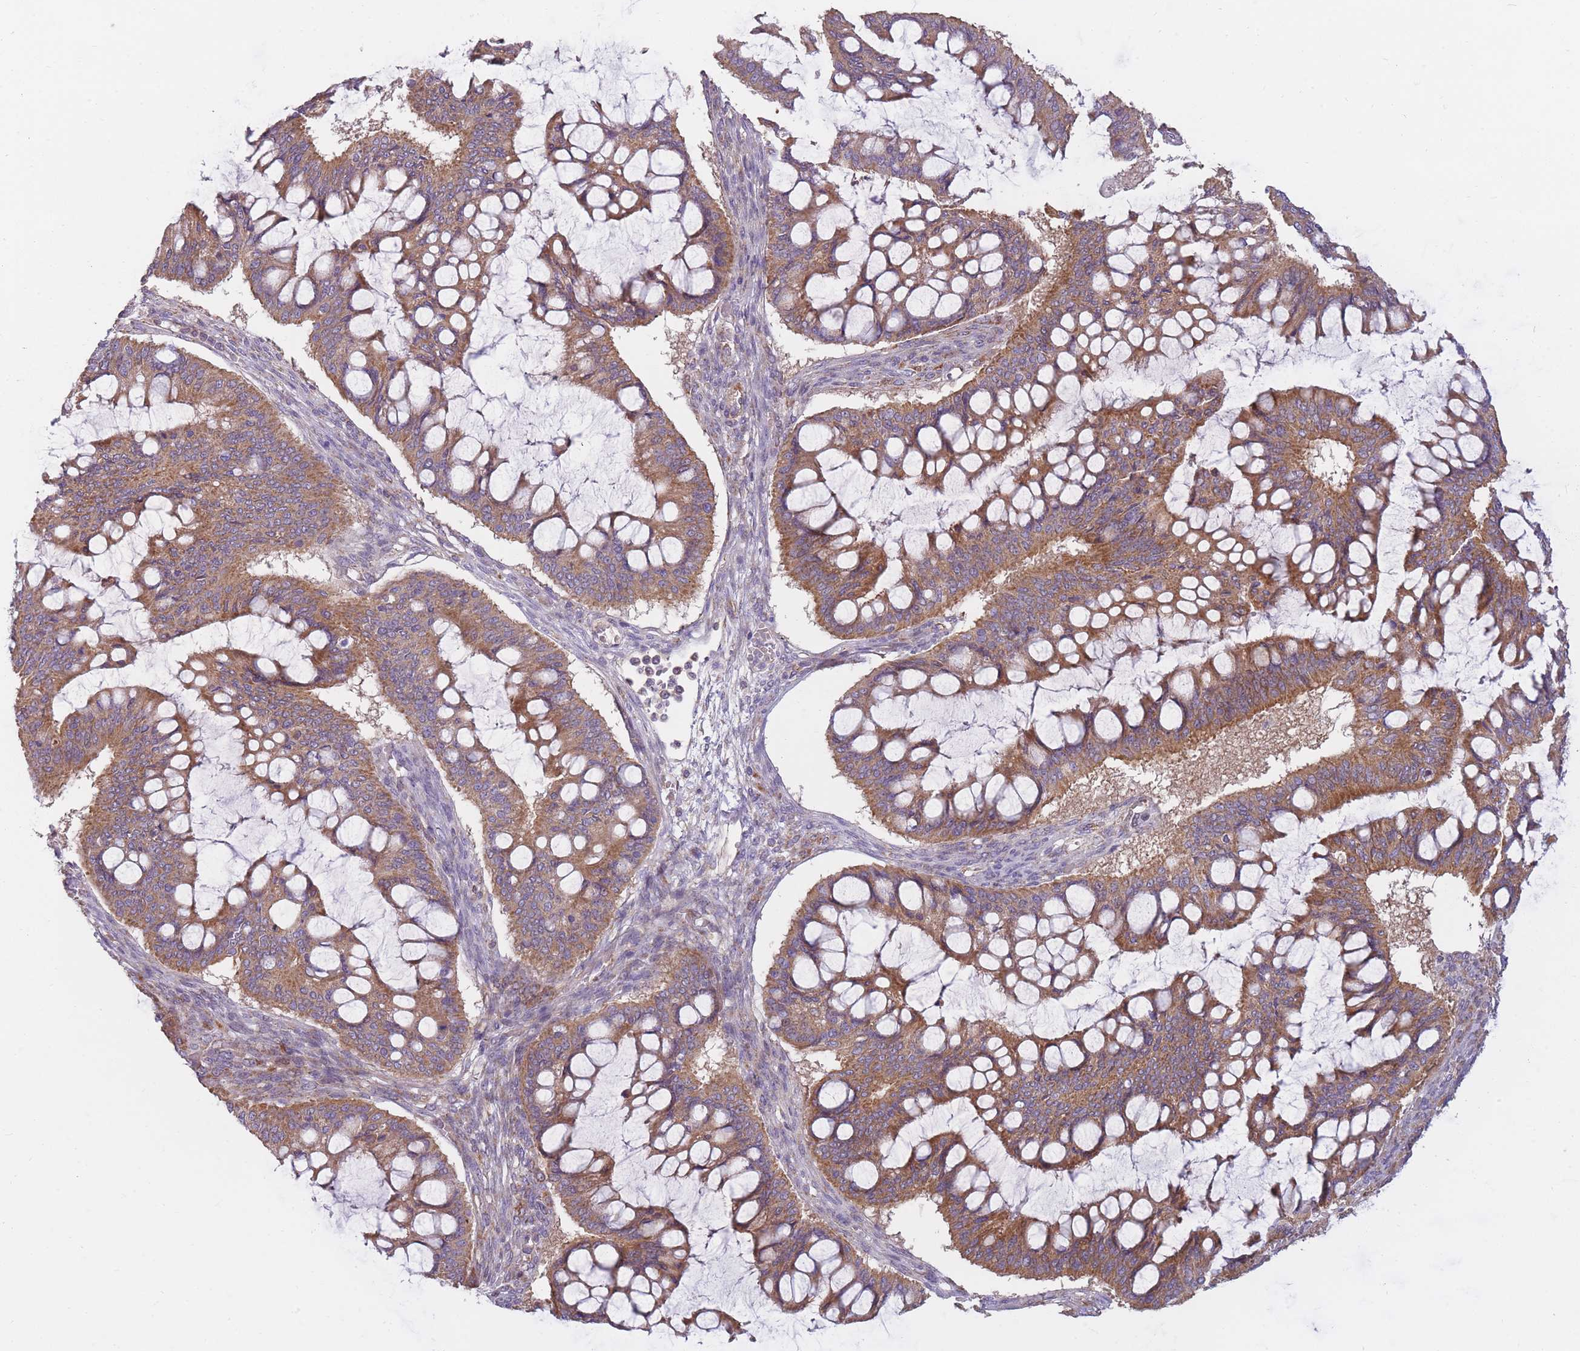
{"staining": {"intensity": "moderate", "quantity": ">75%", "location": "cytoplasmic/membranous"}, "tissue": "ovarian cancer", "cell_type": "Tumor cells", "image_type": "cancer", "snomed": [{"axis": "morphology", "description": "Cystadenocarcinoma, mucinous, NOS"}, {"axis": "topography", "description": "Ovary"}], "caption": "A micrograph of ovarian cancer (mucinous cystadenocarcinoma) stained for a protein exhibits moderate cytoplasmic/membranous brown staining in tumor cells.", "gene": "NDUFA9", "patient": {"sex": "female", "age": 73}}